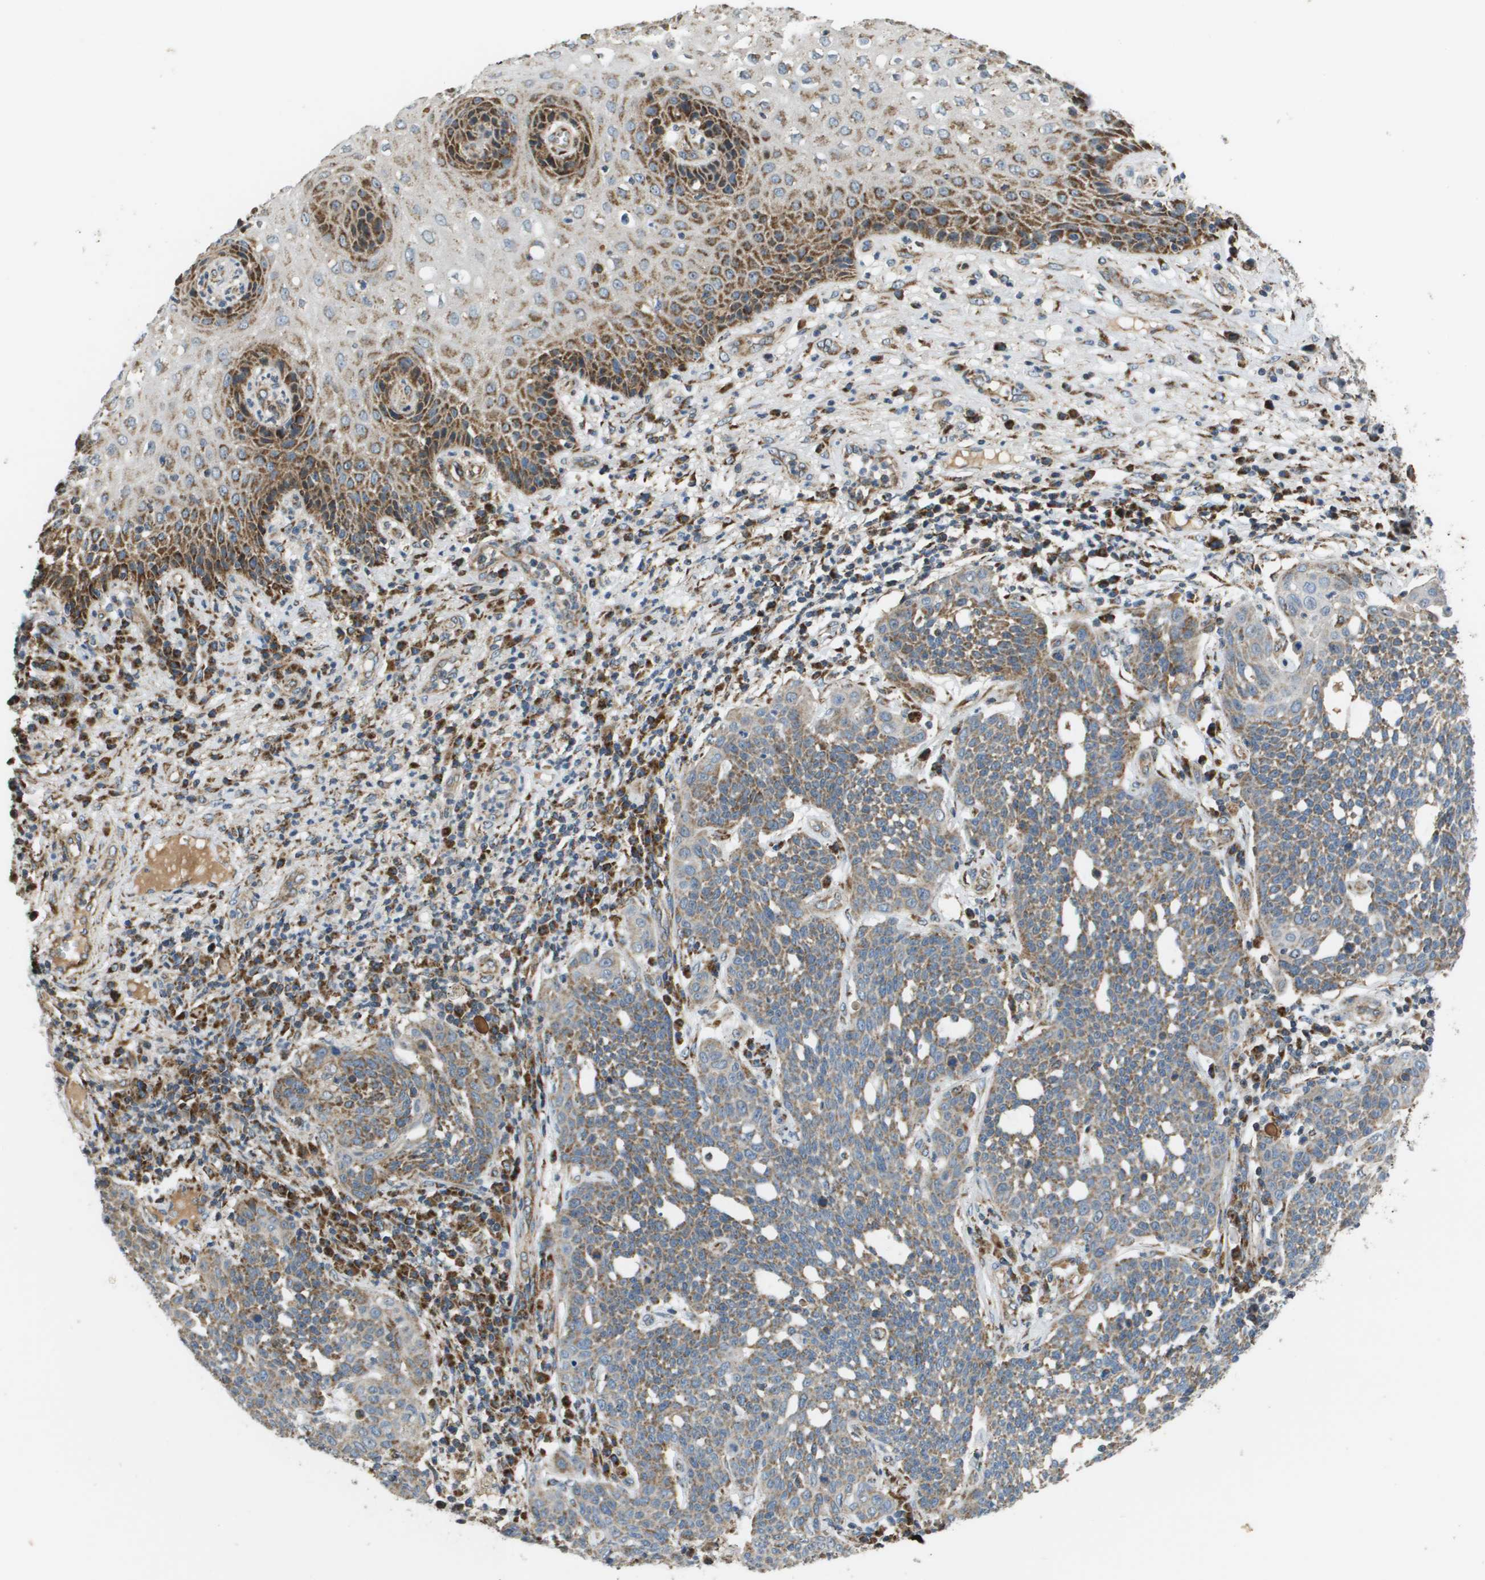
{"staining": {"intensity": "moderate", "quantity": "25%-75%", "location": "cytoplasmic/membranous"}, "tissue": "cervical cancer", "cell_type": "Tumor cells", "image_type": "cancer", "snomed": [{"axis": "morphology", "description": "Squamous cell carcinoma, NOS"}, {"axis": "topography", "description": "Cervix"}], "caption": "Protein expression analysis of cervical cancer (squamous cell carcinoma) demonstrates moderate cytoplasmic/membranous staining in about 25%-75% of tumor cells.", "gene": "NRK", "patient": {"sex": "female", "age": 34}}